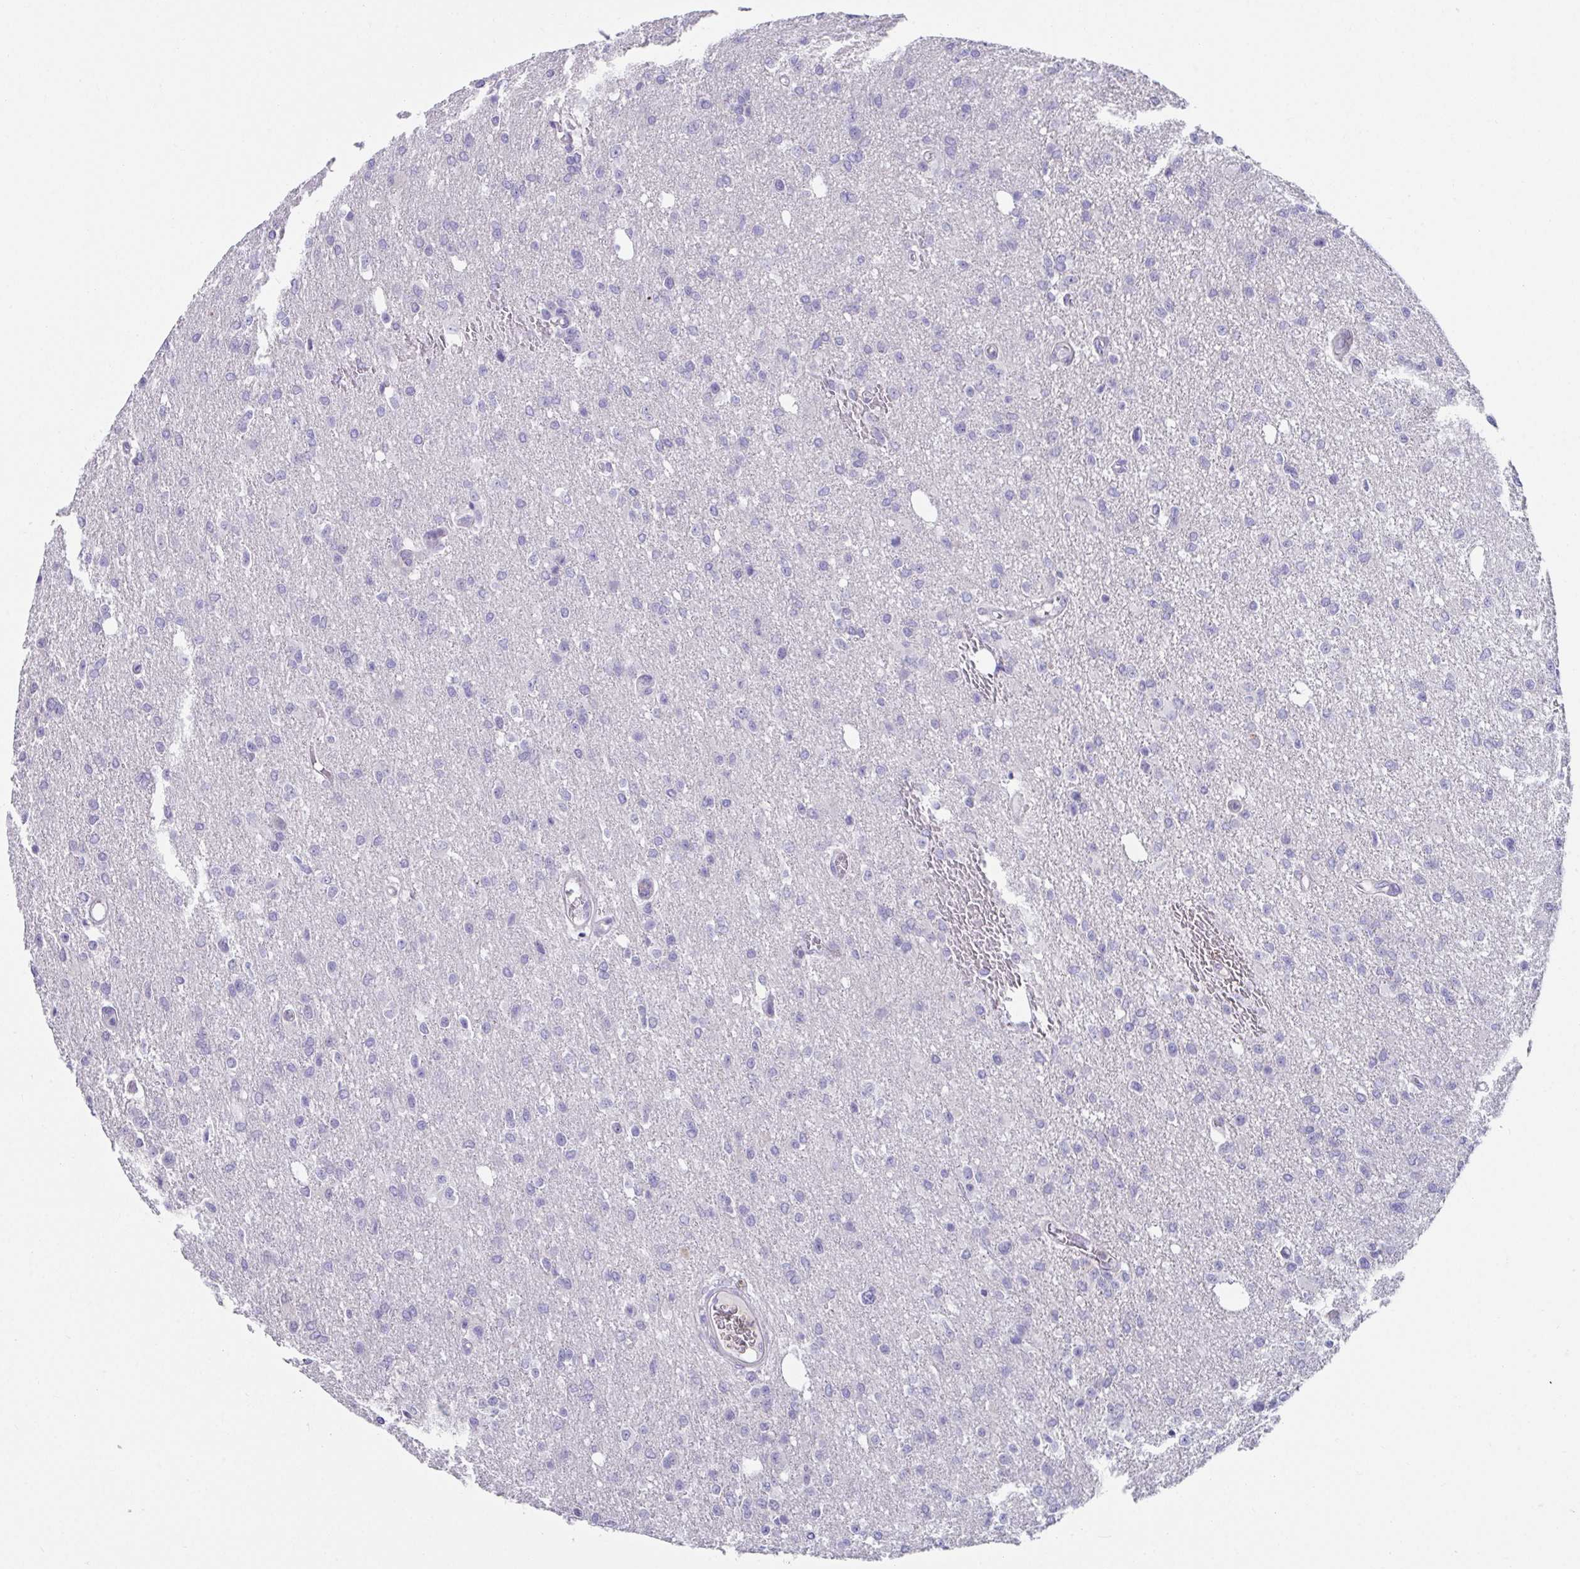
{"staining": {"intensity": "negative", "quantity": "none", "location": "none"}, "tissue": "glioma", "cell_type": "Tumor cells", "image_type": "cancer", "snomed": [{"axis": "morphology", "description": "Glioma, malignant, Low grade"}, {"axis": "topography", "description": "Brain"}], "caption": "Immunohistochemical staining of human glioma shows no significant staining in tumor cells. The staining is performed using DAB (3,3'-diaminobenzidine) brown chromogen with nuclei counter-stained in using hematoxylin.", "gene": "CXCR1", "patient": {"sex": "male", "age": 26}}